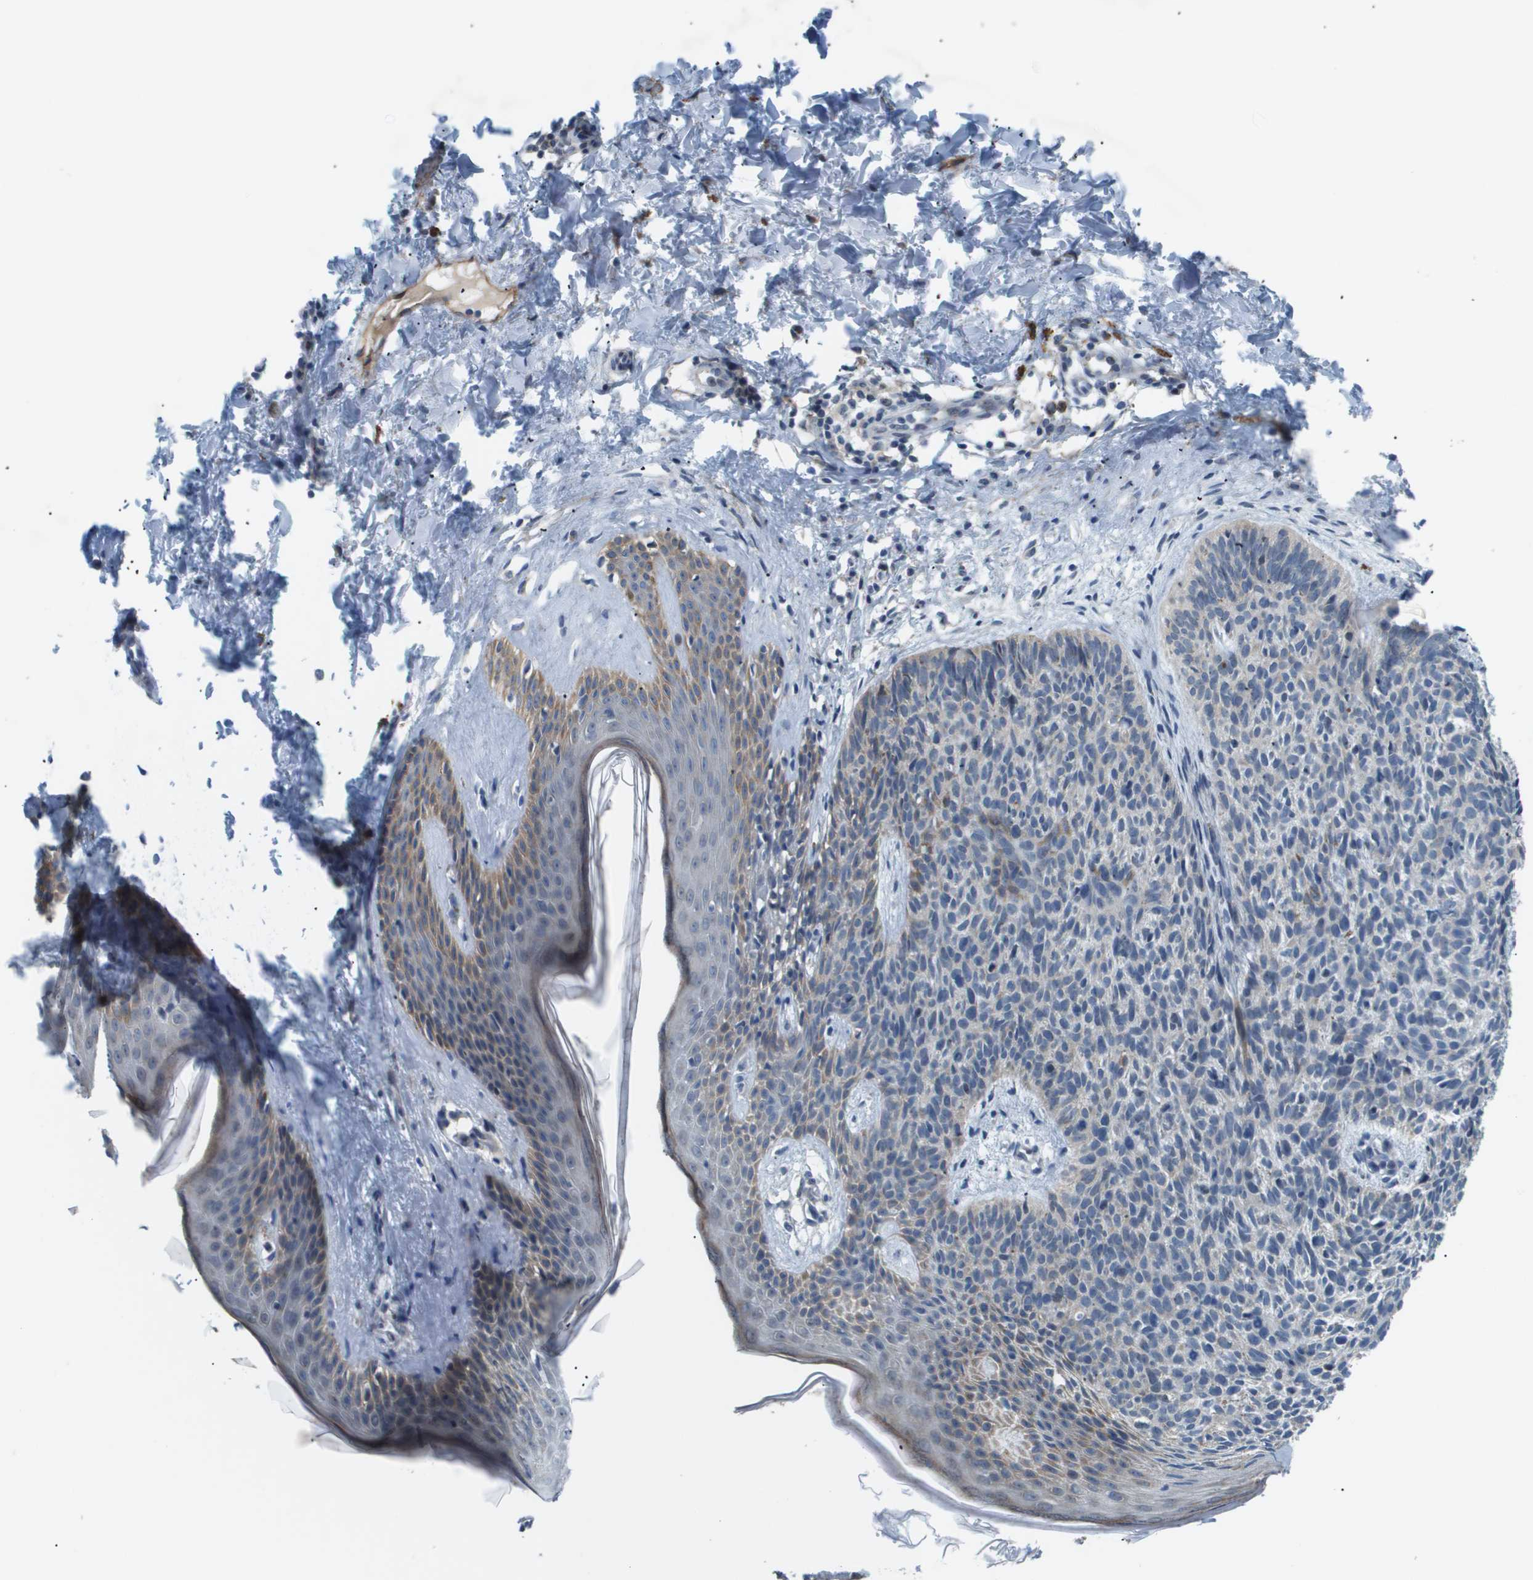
{"staining": {"intensity": "weak", "quantity": "<25%", "location": "cytoplasmic/membranous"}, "tissue": "skin cancer", "cell_type": "Tumor cells", "image_type": "cancer", "snomed": [{"axis": "morphology", "description": "Basal cell carcinoma"}, {"axis": "topography", "description": "Skin"}], "caption": "Tumor cells show no significant protein positivity in basal cell carcinoma (skin).", "gene": "OTUD5", "patient": {"sex": "male", "age": 60}}